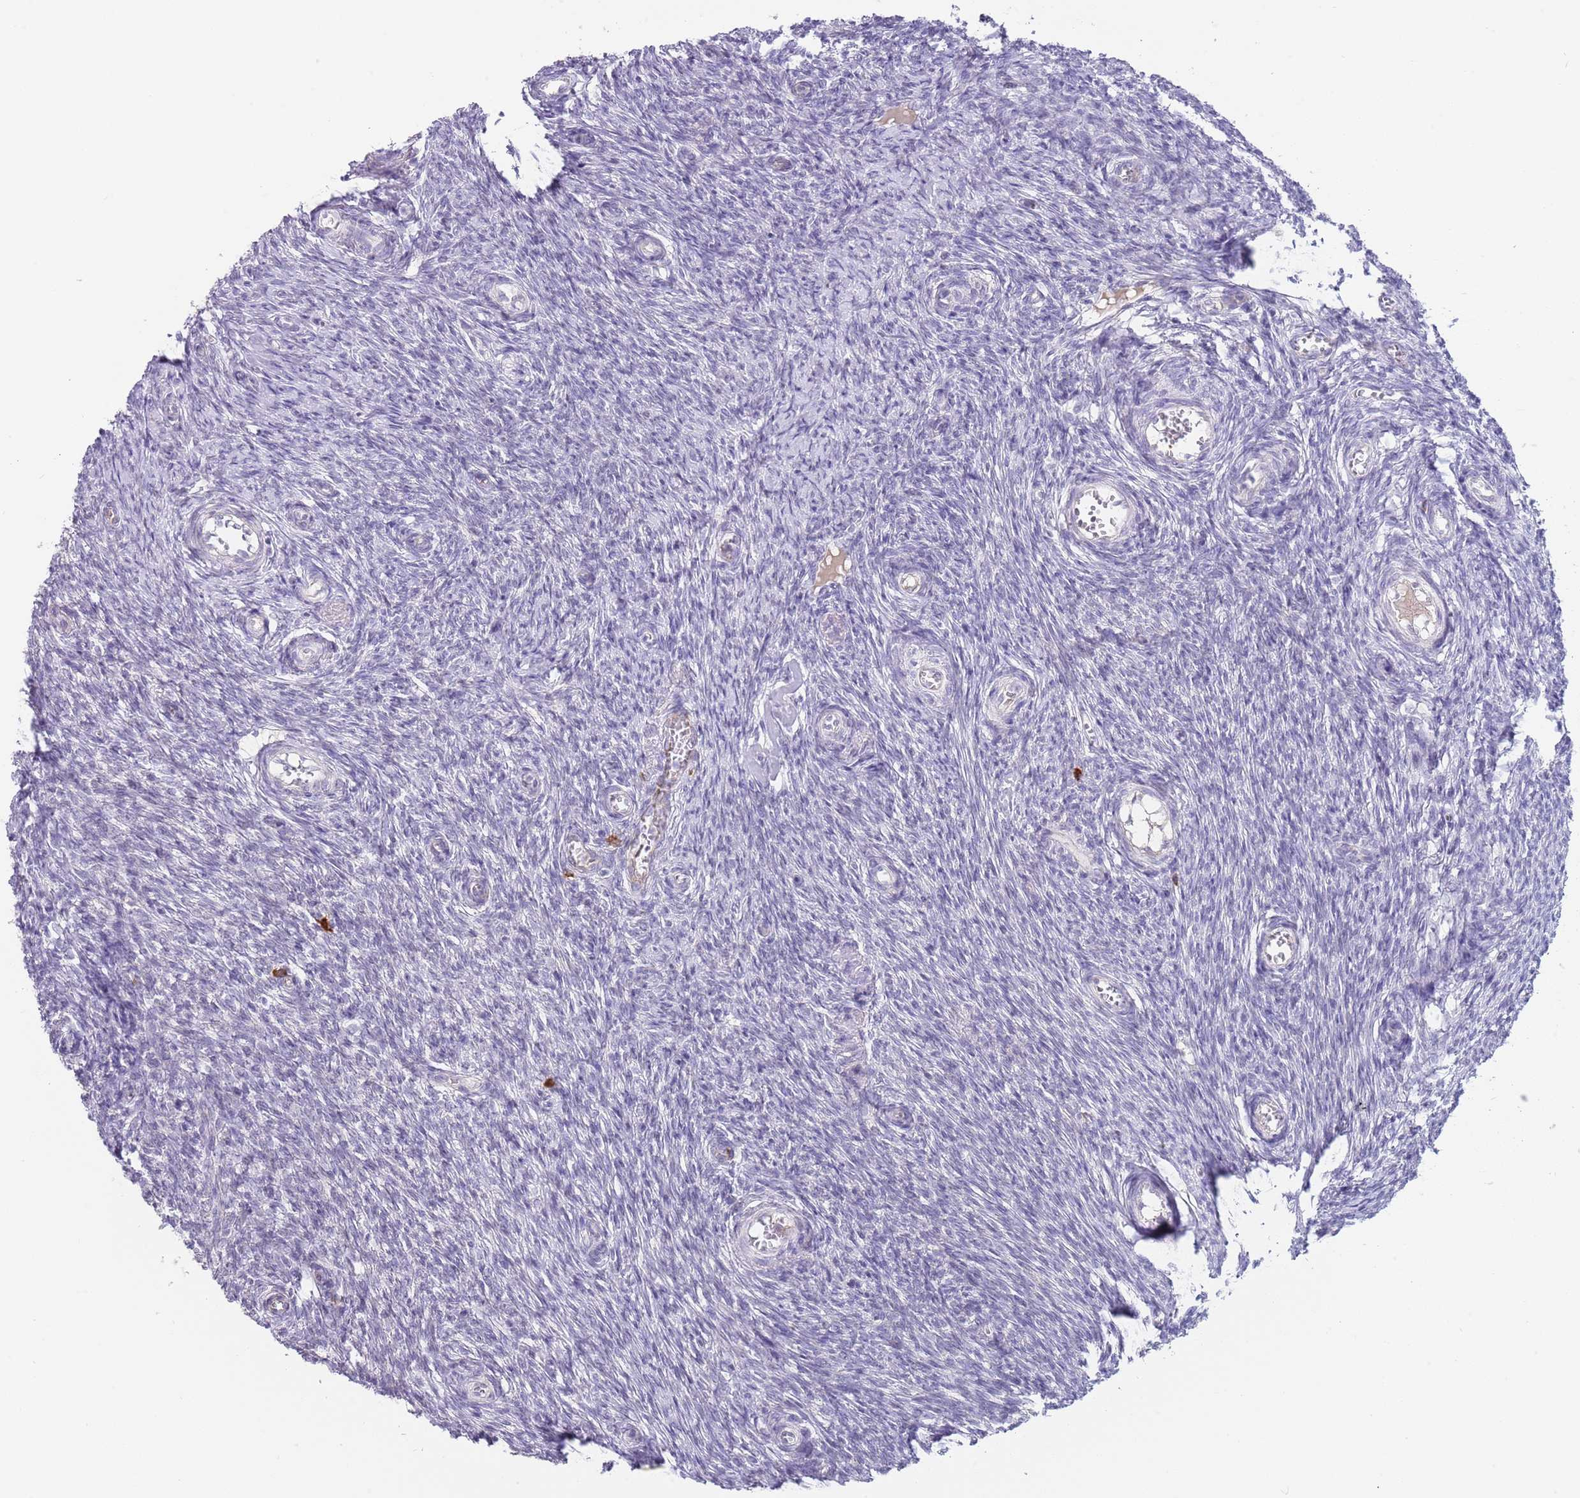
{"staining": {"intensity": "negative", "quantity": "none", "location": "none"}, "tissue": "ovary", "cell_type": "Ovarian stroma cells", "image_type": "normal", "snomed": [{"axis": "morphology", "description": "Normal tissue, NOS"}, {"axis": "topography", "description": "Ovary"}], "caption": "Immunohistochemistry histopathology image of unremarkable ovary stained for a protein (brown), which reveals no expression in ovarian stroma cells.", "gene": "TNRC6C", "patient": {"sex": "female", "age": 44}}